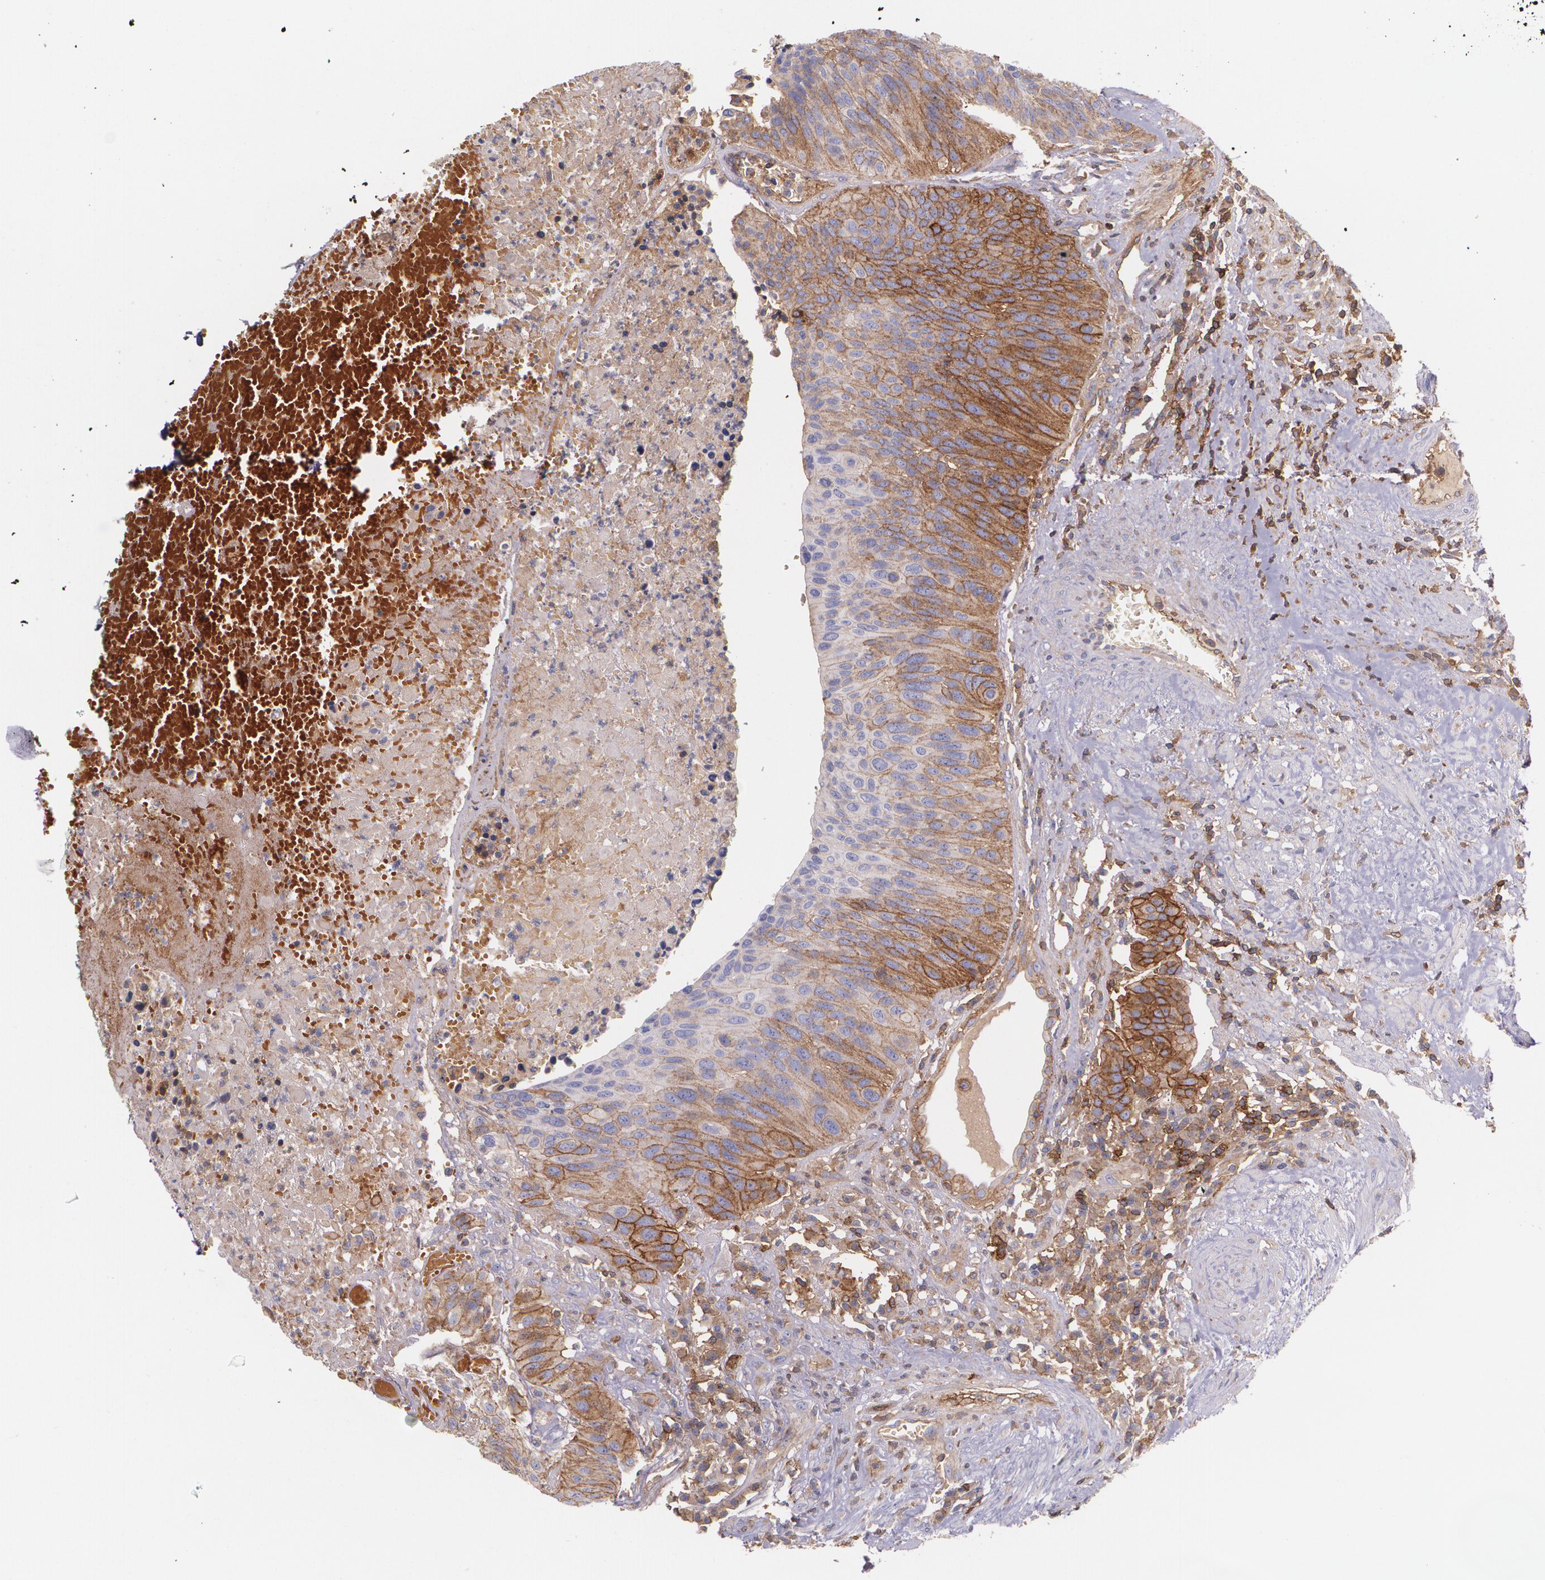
{"staining": {"intensity": "moderate", "quantity": "25%-75%", "location": "cytoplasmic/membranous"}, "tissue": "urothelial cancer", "cell_type": "Tumor cells", "image_type": "cancer", "snomed": [{"axis": "morphology", "description": "Urothelial carcinoma, High grade"}, {"axis": "topography", "description": "Urinary bladder"}], "caption": "The histopathology image exhibits staining of urothelial cancer, revealing moderate cytoplasmic/membranous protein positivity (brown color) within tumor cells.", "gene": "B2M", "patient": {"sex": "male", "age": 66}}